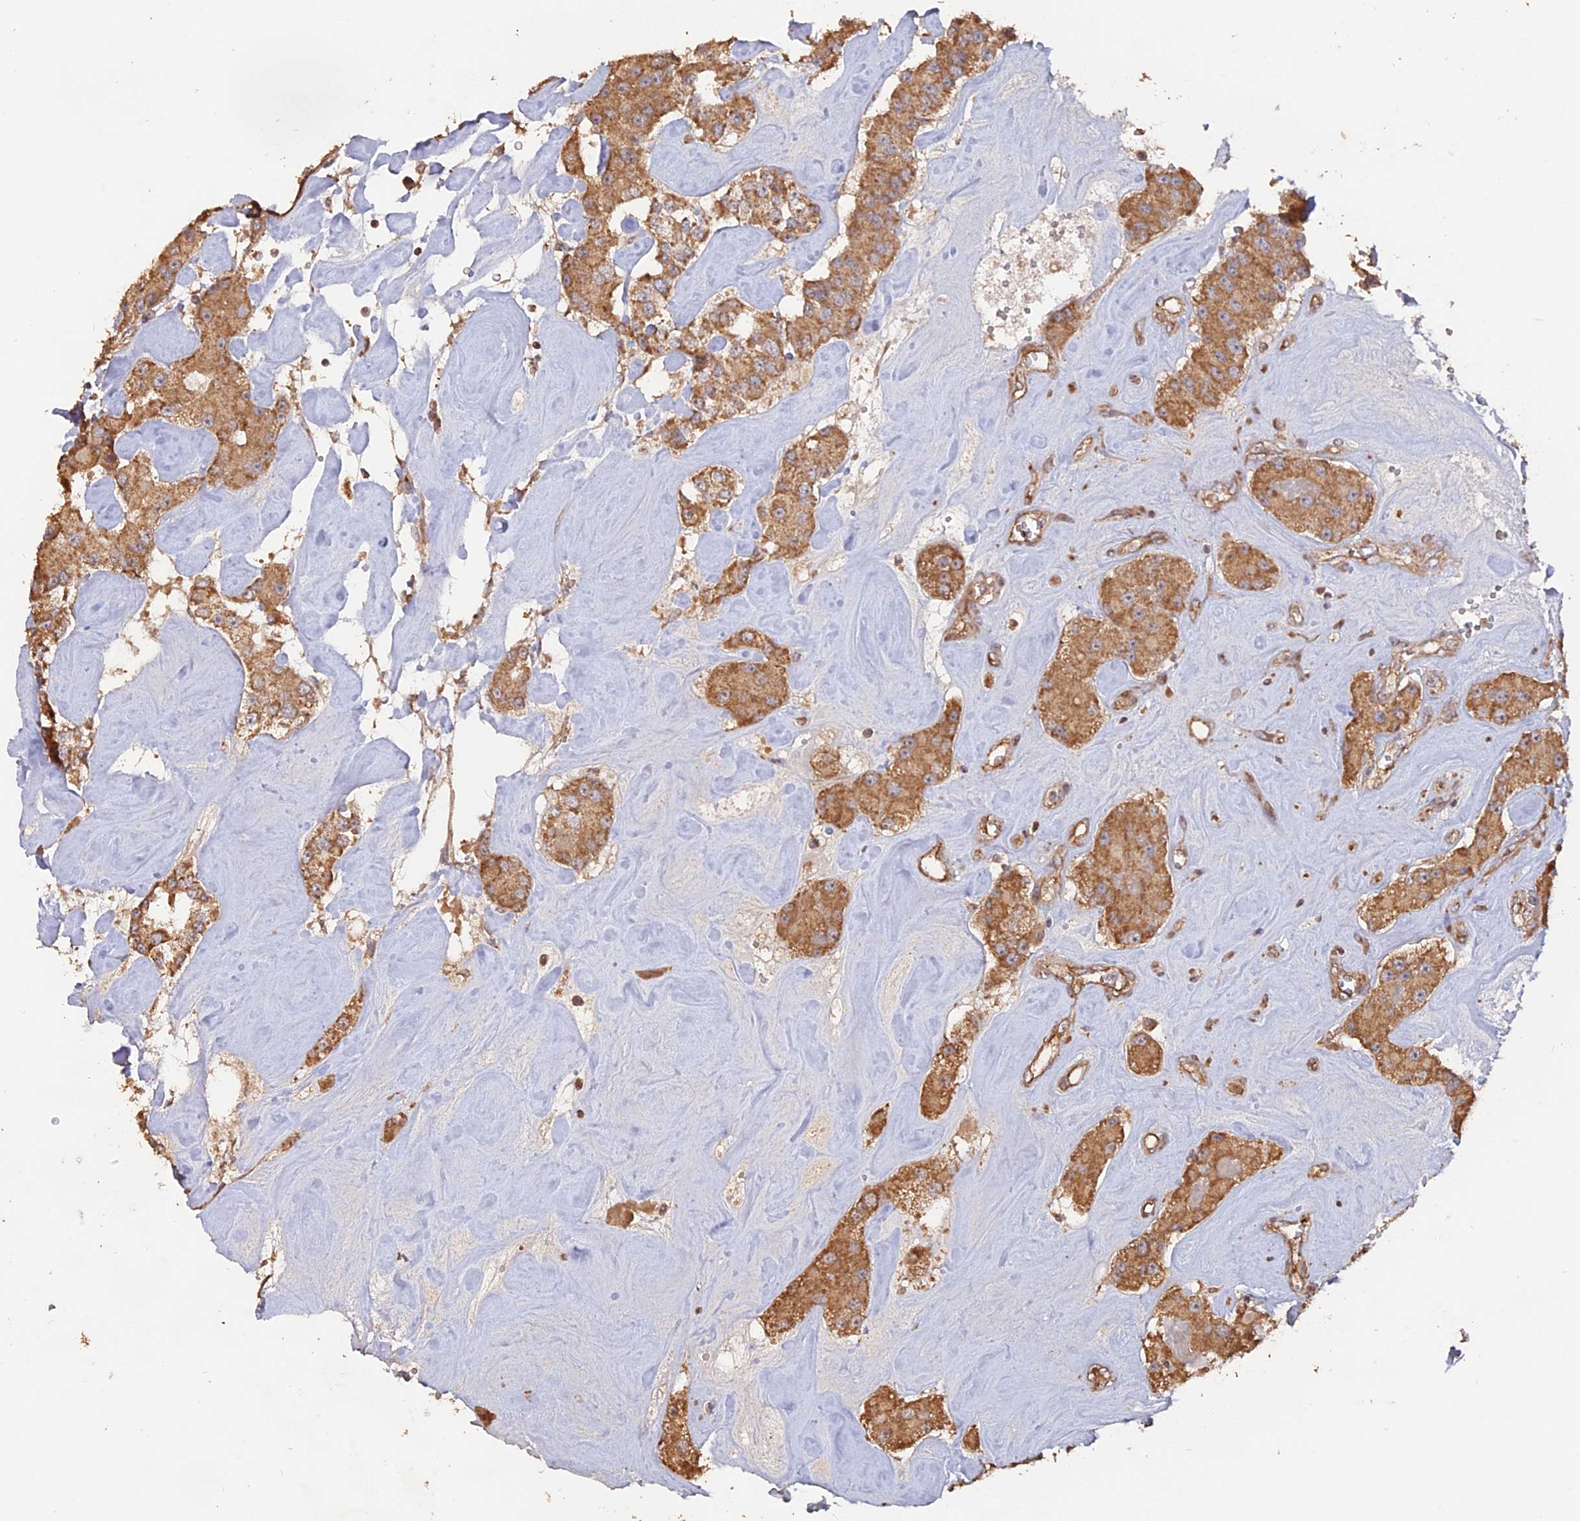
{"staining": {"intensity": "moderate", "quantity": ">75%", "location": "cytoplasmic/membranous"}, "tissue": "carcinoid", "cell_type": "Tumor cells", "image_type": "cancer", "snomed": [{"axis": "morphology", "description": "Carcinoid, malignant, NOS"}, {"axis": "topography", "description": "Pancreas"}], "caption": "Malignant carcinoid was stained to show a protein in brown. There is medium levels of moderate cytoplasmic/membranous staining in approximately >75% of tumor cells.", "gene": "LAYN", "patient": {"sex": "male", "age": 41}}